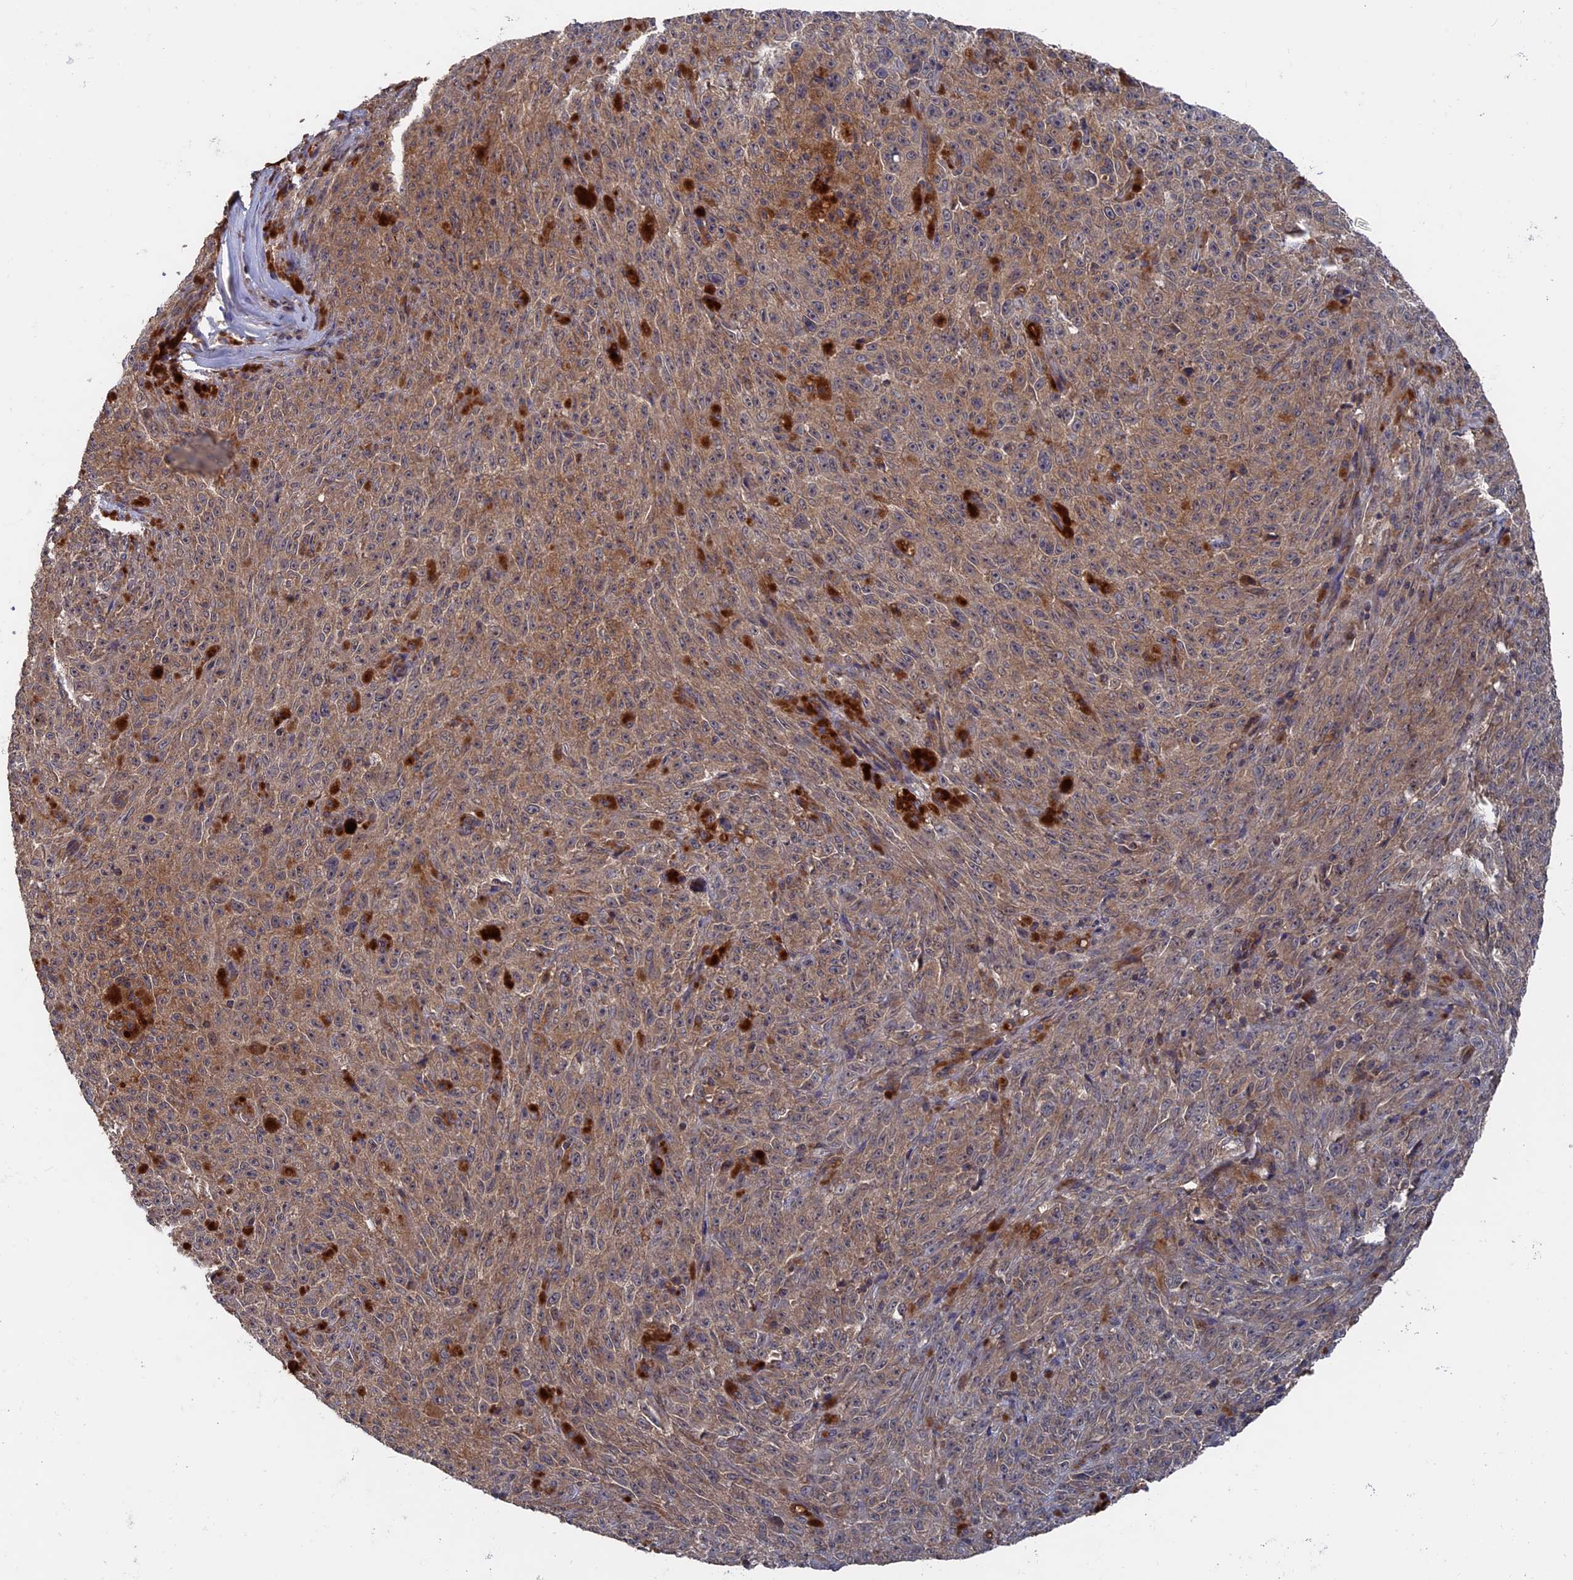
{"staining": {"intensity": "weak", "quantity": ">75%", "location": "cytoplasmic/membranous"}, "tissue": "melanoma", "cell_type": "Tumor cells", "image_type": "cancer", "snomed": [{"axis": "morphology", "description": "Malignant melanoma, NOS"}, {"axis": "topography", "description": "Skin"}], "caption": "A micrograph of human malignant melanoma stained for a protein reveals weak cytoplasmic/membranous brown staining in tumor cells.", "gene": "RAB15", "patient": {"sex": "female", "age": 82}}